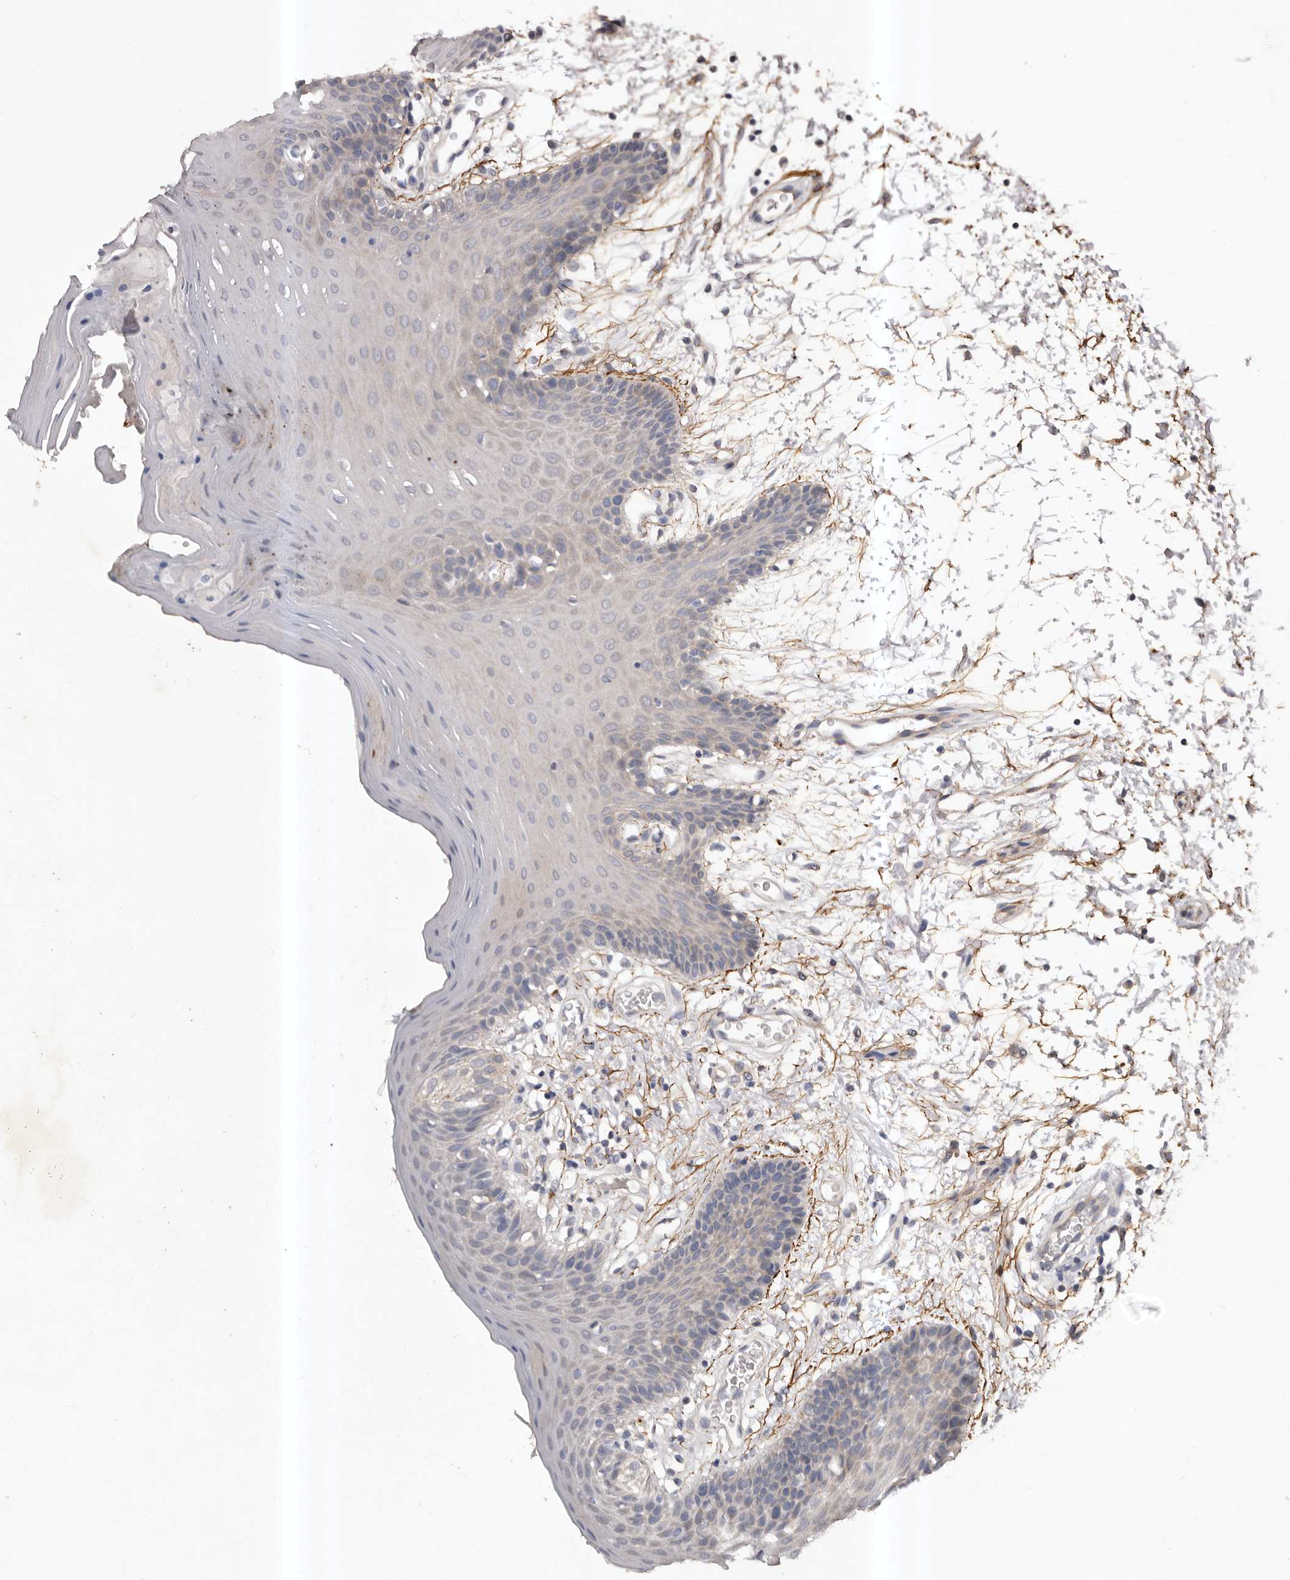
{"staining": {"intensity": "moderate", "quantity": "<25%", "location": "cytoplasmic/membranous"}, "tissue": "oral mucosa", "cell_type": "Squamous epithelial cells", "image_type": "normal", "snomed": [{"axis": "morphology", "description": "Normal tissue, NOS"}, {"axis": "morphology", "description": "Squamous cell carcinoma, NOS"}, {"axis": "topography", "description": "Skeletal muscle"}, {"axis": "topography", "description": "Oral tissue"}, {"axis": "topography", "description": "Salivary gland"}, {"axis": "topography", "description": "Head-Neck"}], "caption": "Oral mucosa was stained to show a protein in brown. There is low levels of moderate cytoplasmic/membranous expression in about <25% of squamous epithelial cells. (IHC, brightfield microscopy, high magnification).", "gene": "HBS1L", "patient": {"sex": "male", "age": 54}}